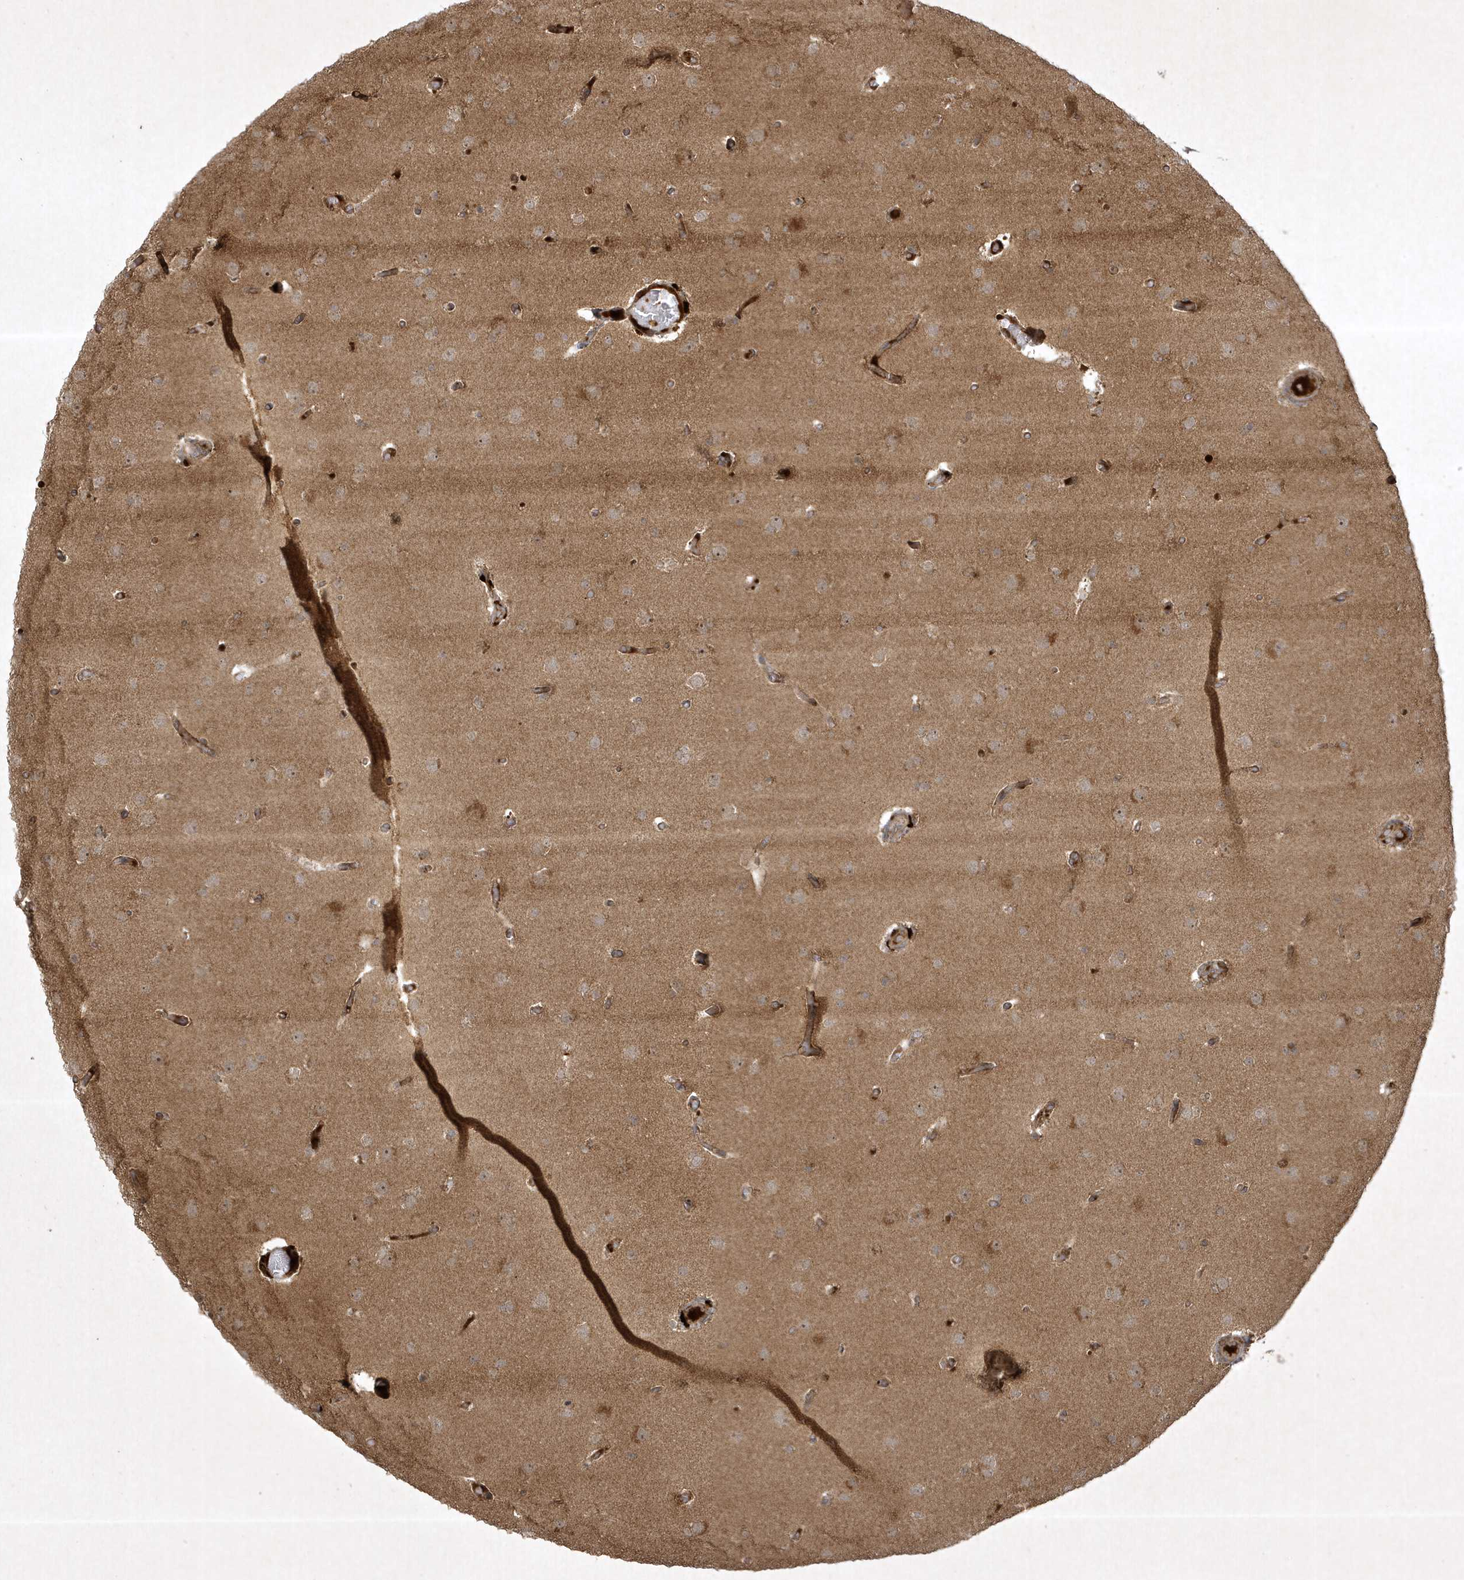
{"staining": {"intensity": "negative", "quantity": "none", "location": "none"}, "tissue": "glioma", "cell_type": "Tumor cells", "image_type": "cancer", "snomed": [{"axis": "morphology", "description": "Glioma, malignant, High grade"}, {"axis": "topography", "description": "Cerebral cortex"}], "caption": "Histopathology image shows no significant protein positivity in tumor cells of malignant glioma (high-grade).", "gene": "FAM83C", "patient": {"sex": "female", "age": 36}}